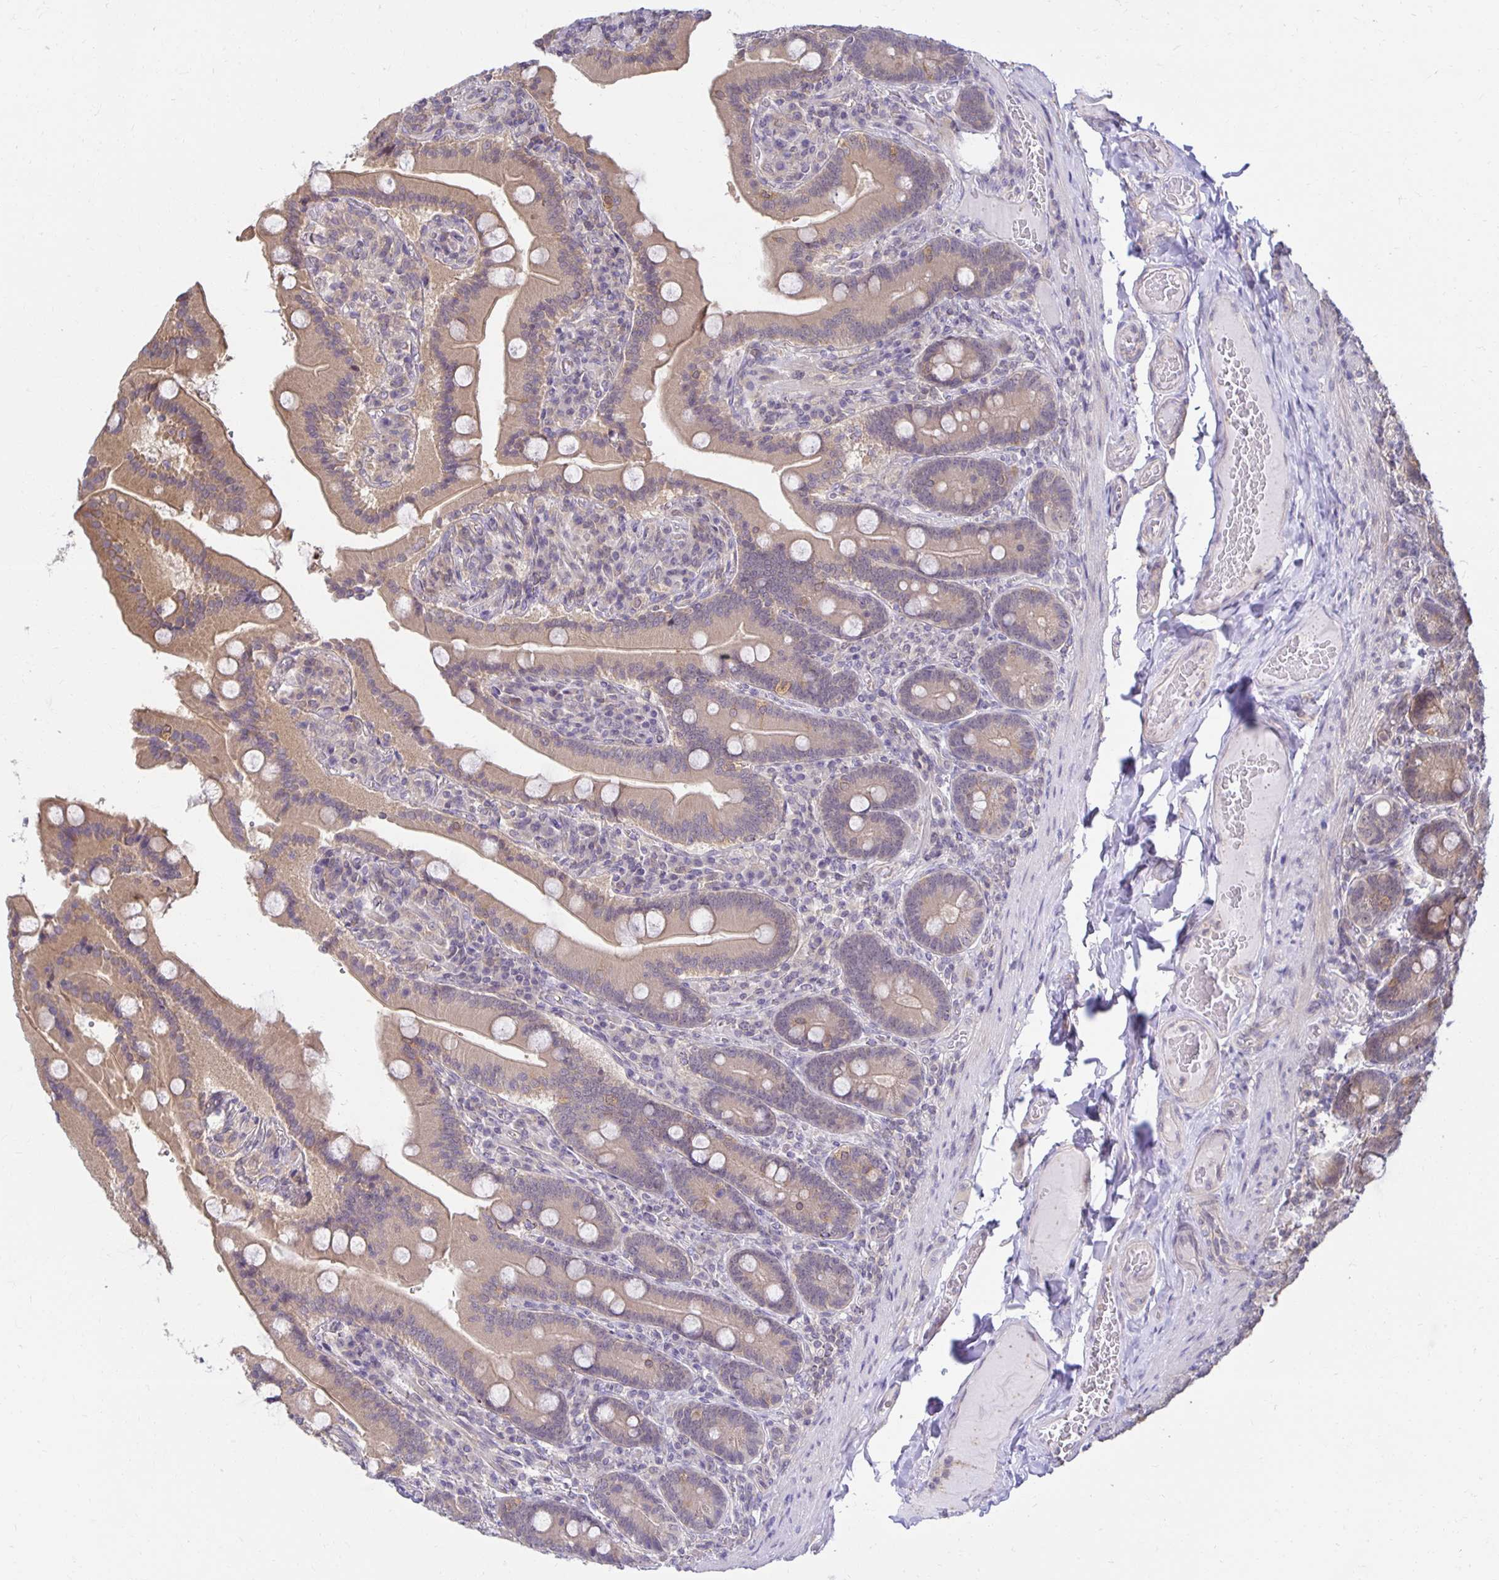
{"staining": {"intensity": "weak", "quantity": ">75%", "location": "cytoplasmic/membranous"}, "tissue": "duodenum", "cell_type": "Glandular cells", "image_type": "normal", "snomed": [{"axis": "morphology", "description": "Normal tissue, NOS"}, {"axis": "topography", "description": "Duodenum"}], "caption": "The immunohistochemical stain labels weak cytoplasmic/membranous expression in glandular cells of normal duodenum. The staining was performed using DAB to visualize the protein expression in brown, while the nuclei were stained in blue with hematoxylin (Magnification: 20x).", "gene": "MIEN1", "patient": {"sex": "female", "age": 62}}